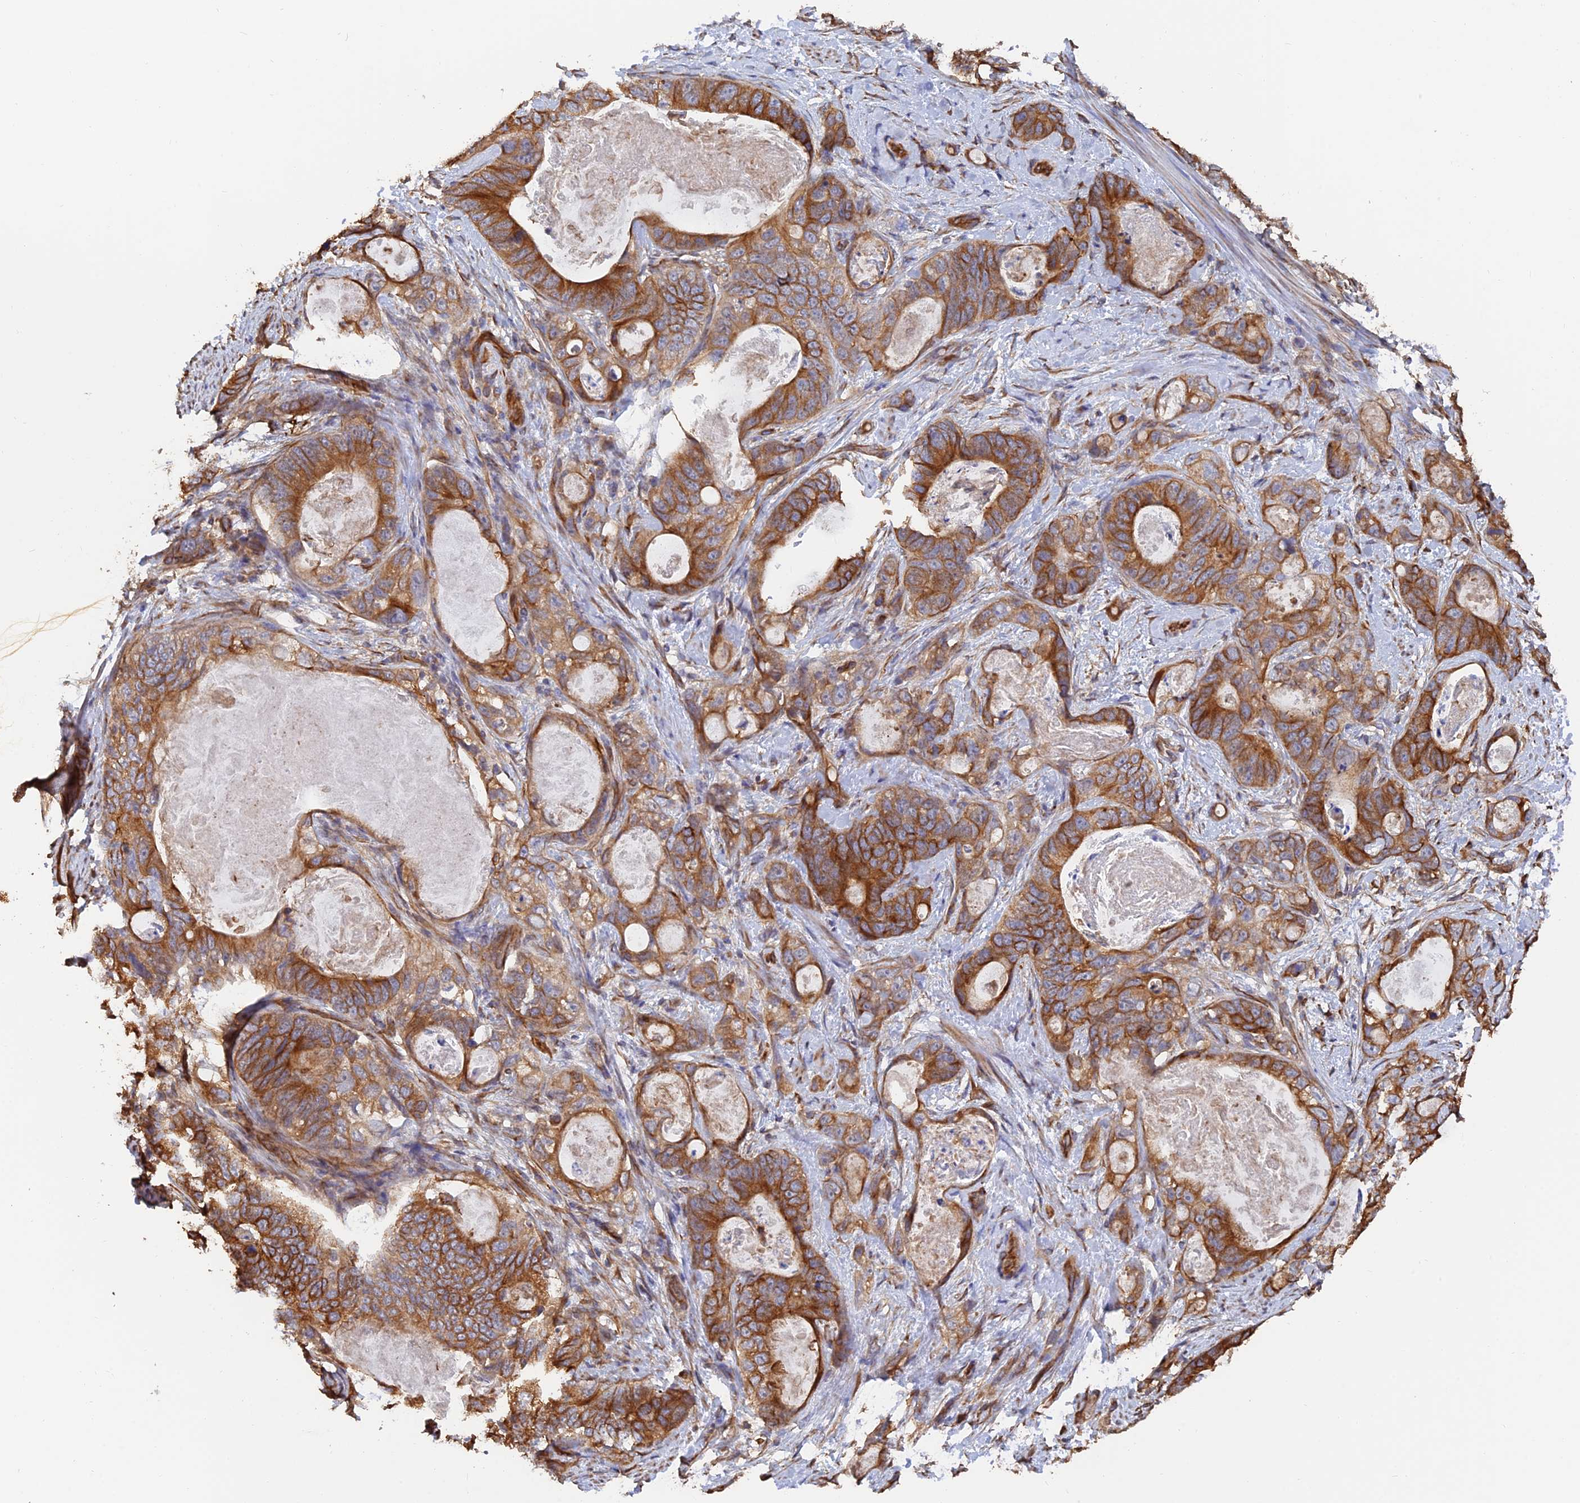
{"staining": {"intensity": "strong", "quantity": ">75%", "location": "cytoplasmic/membranous"}, "tissue": "stomach cancer", "cell_type": "Tumor cells", "image_type": "cancer", "snomed": [{"axis": "morphology", "description": "Normal tissue, NOS"}, {"axis": "morphology", "description": "Adenocarcinoma, NOS"}, {"axis": "topography", "description": "Stomach"}], "caption": "Human stomach cancer stained with a brown dye reveals strong cytoplasmic/membranous positive expression in about >75% of tumor cells.", "gene": "WBP11", "patient": {"sex": "female", "age": 89}}